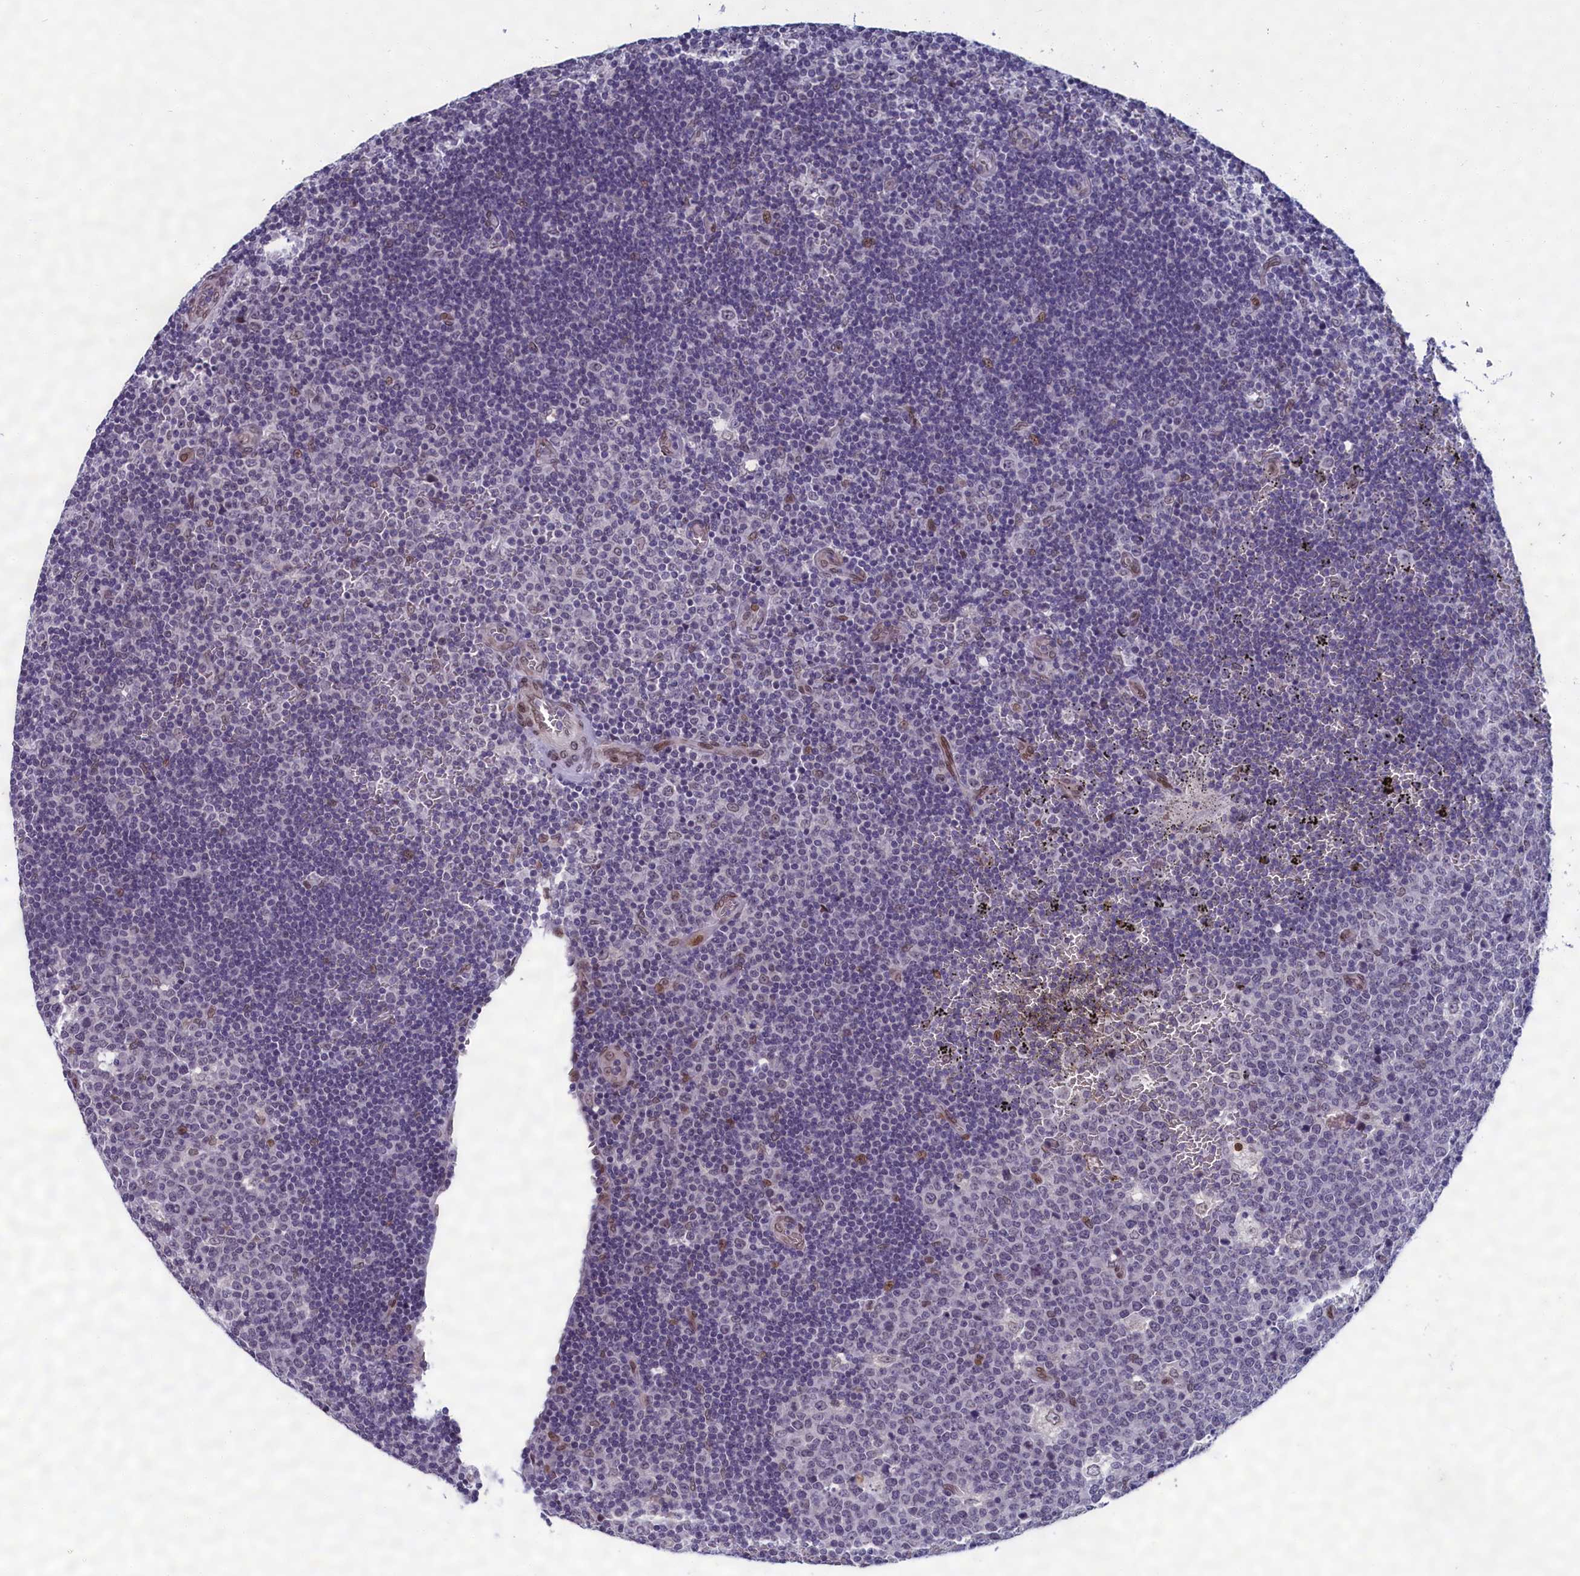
{"staining": {"intensity": "weak", "quantity": "<25%", "location": "nuclear"}, "tissue": "lymph node", "cell_type": "Germinal center cells", "image_type": "normal", "snomed": [{"axis": "morphology", "description": "Normal tissue, NOS"}, {"axis": "topography", "description": "Lymph node"}, {"axis": "topography", "description": "Salivary gland"}], "caption": "DAB immunohistochemical staining of unremarkable lymph node shows no significant positivity in germinal center cells. (Stains: DAB IHC with hematoxylin counter stain, Microscopy: brightfield microscopy at high magnification).", "gene": "GPSM1", "patient": {"sex": "male", "age": 8}}